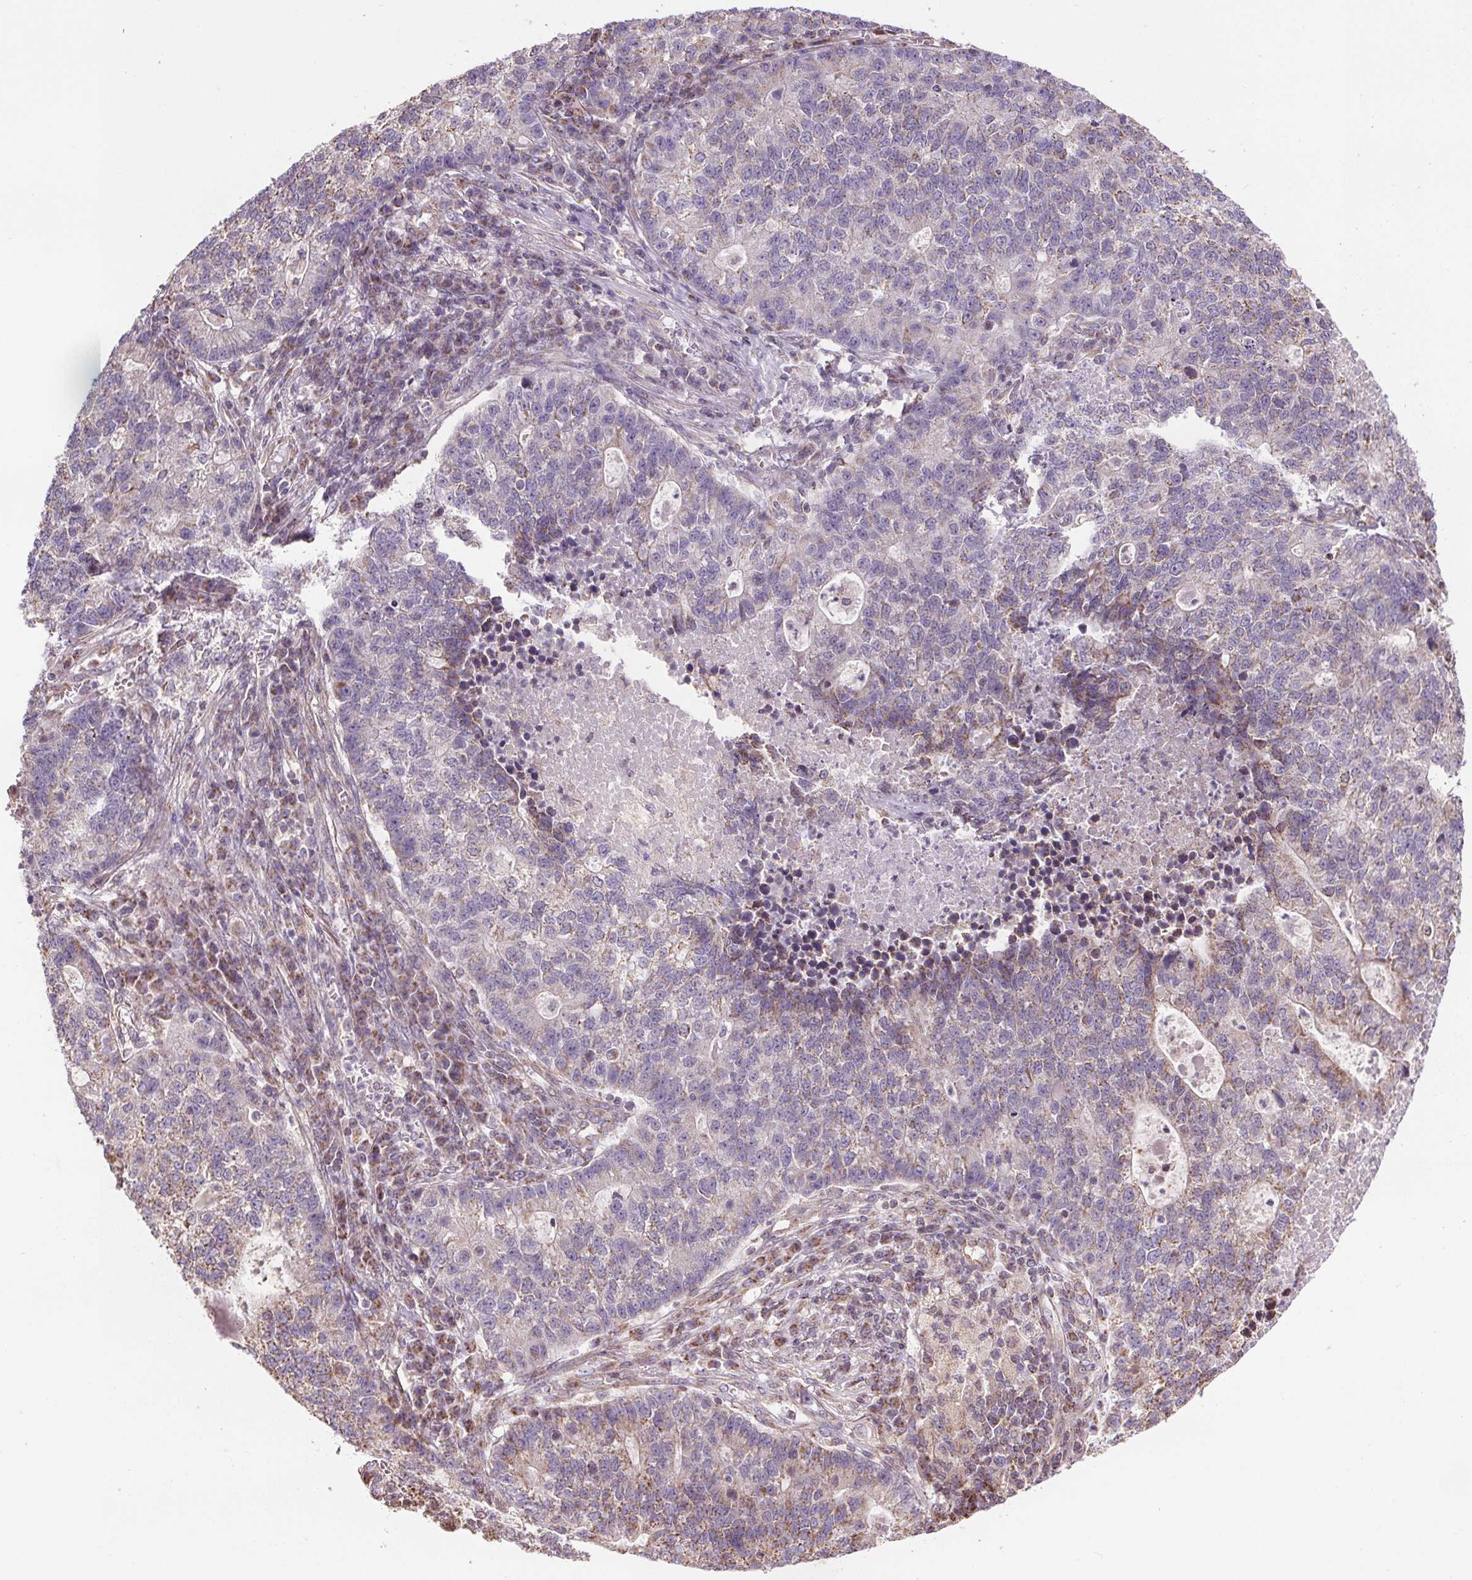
{"staining": {"intensity": "negative", "quantity": "none", "location": "none"}, "tissue": "lung cancer", "cell_type": "Tumor cells", "image_type": "cancer", "snomed": [{"axis": "morphology", "description": "Adenocarcinoma, NOS"}, {"axis": "topography", "description": "Lung"}], "caption": "The image demonstrates no significant staining in tumor cells of lung adenocarcinoma.", "gene": "ZNF548", "patient": {"sex": "male", "age": 57}}